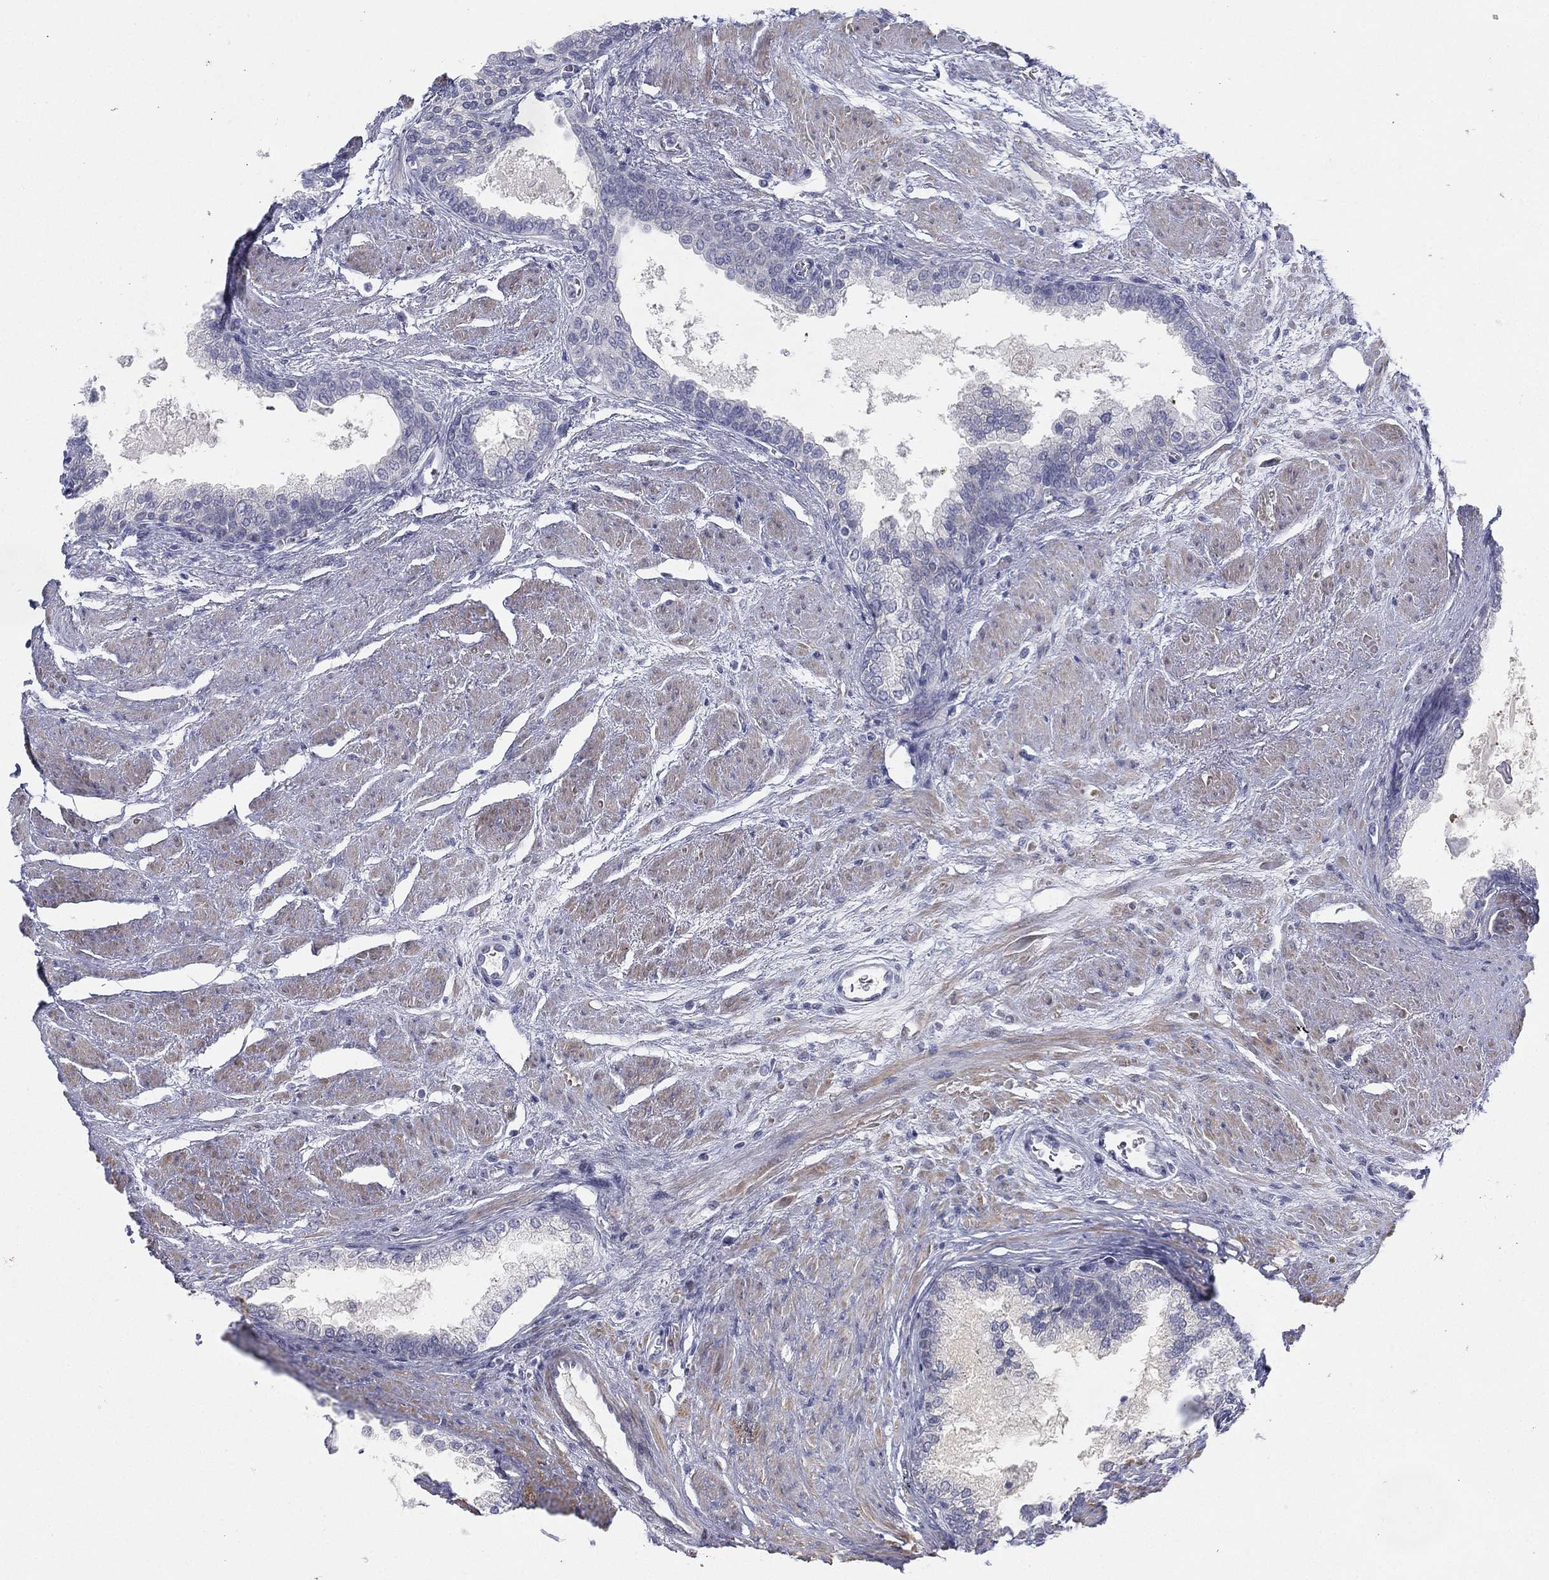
{"staining": {"intensity": "negative", "quantity": "none", "location": "none"}, "tissue": "prostate cancer", "cell_type": "Tumor cells", "image_type": "cancer", "snomed": [{"axis": "morphology", "description": "Adenocarcinoma, NOS"}, {"axis": "topography", "description": "Prostate and seminal vesicle, NOS"}, {"axis": "topography", "description": "Prostate"}], "caption": "Tumor cells are negative for protein expression in human prostate cancer (adenocarcinoma).", "gene": "HEATR4", "patient": {"sex": "male", "age": 62}}